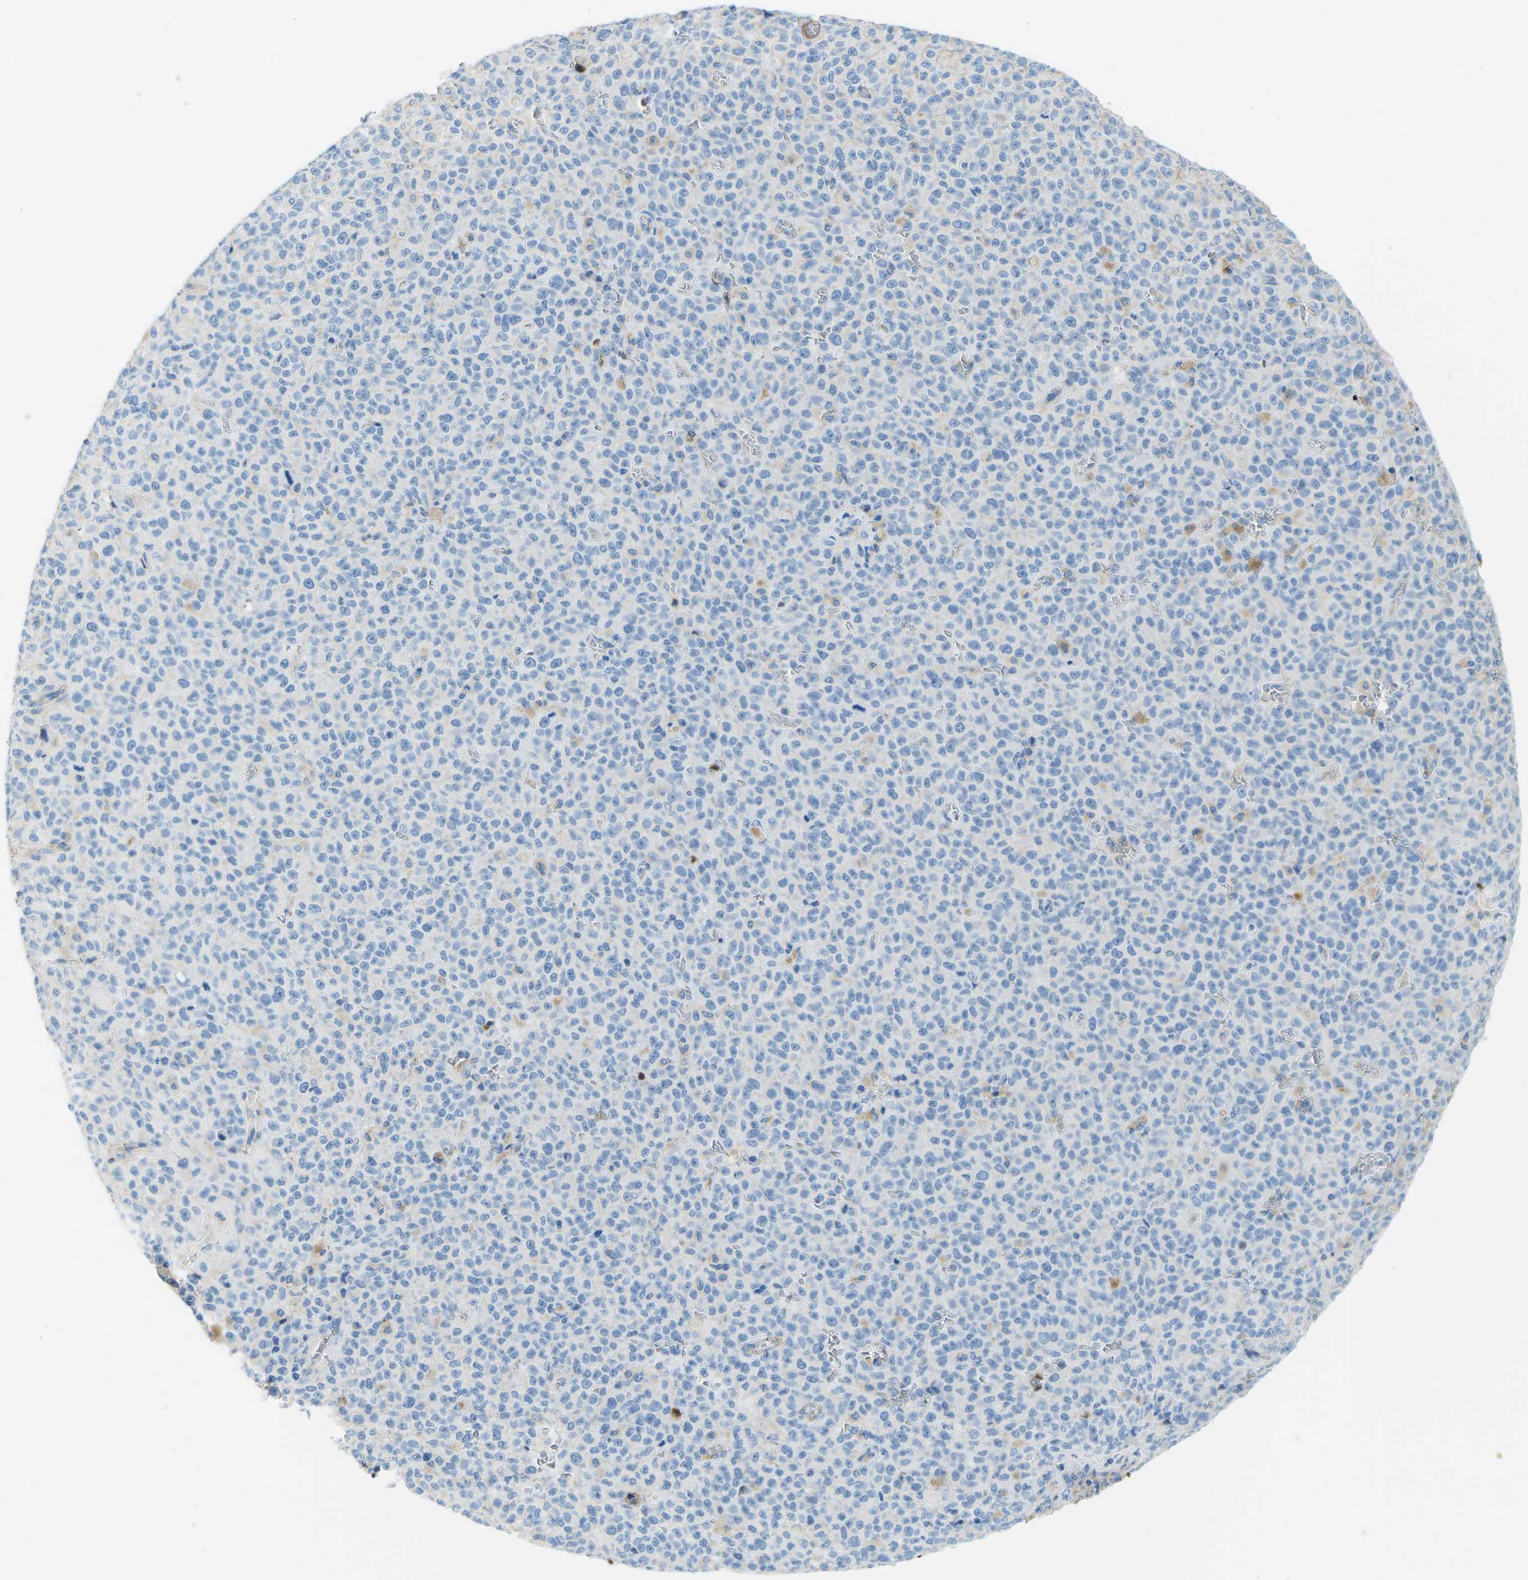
{"staining": {"intensity": "negative", "quantity": "none", "location": "none"}, "tissue": "melanoma", "cell_type": "Tumor cells", "image_type": "cancer", "snomed": [{"axis": "morphology", "description": "Malignant melanoma, NOS"}, {"axis": "topography", "description": "Skin"}], "caption": "Immunohistochemistry (IHC) micrograph of neoplastic tissue: human melanoma stained with DAB displays no significant protein staining in tumor cells.", "gene": "CFI", "patient": {"sex": "female", "age": 82}}